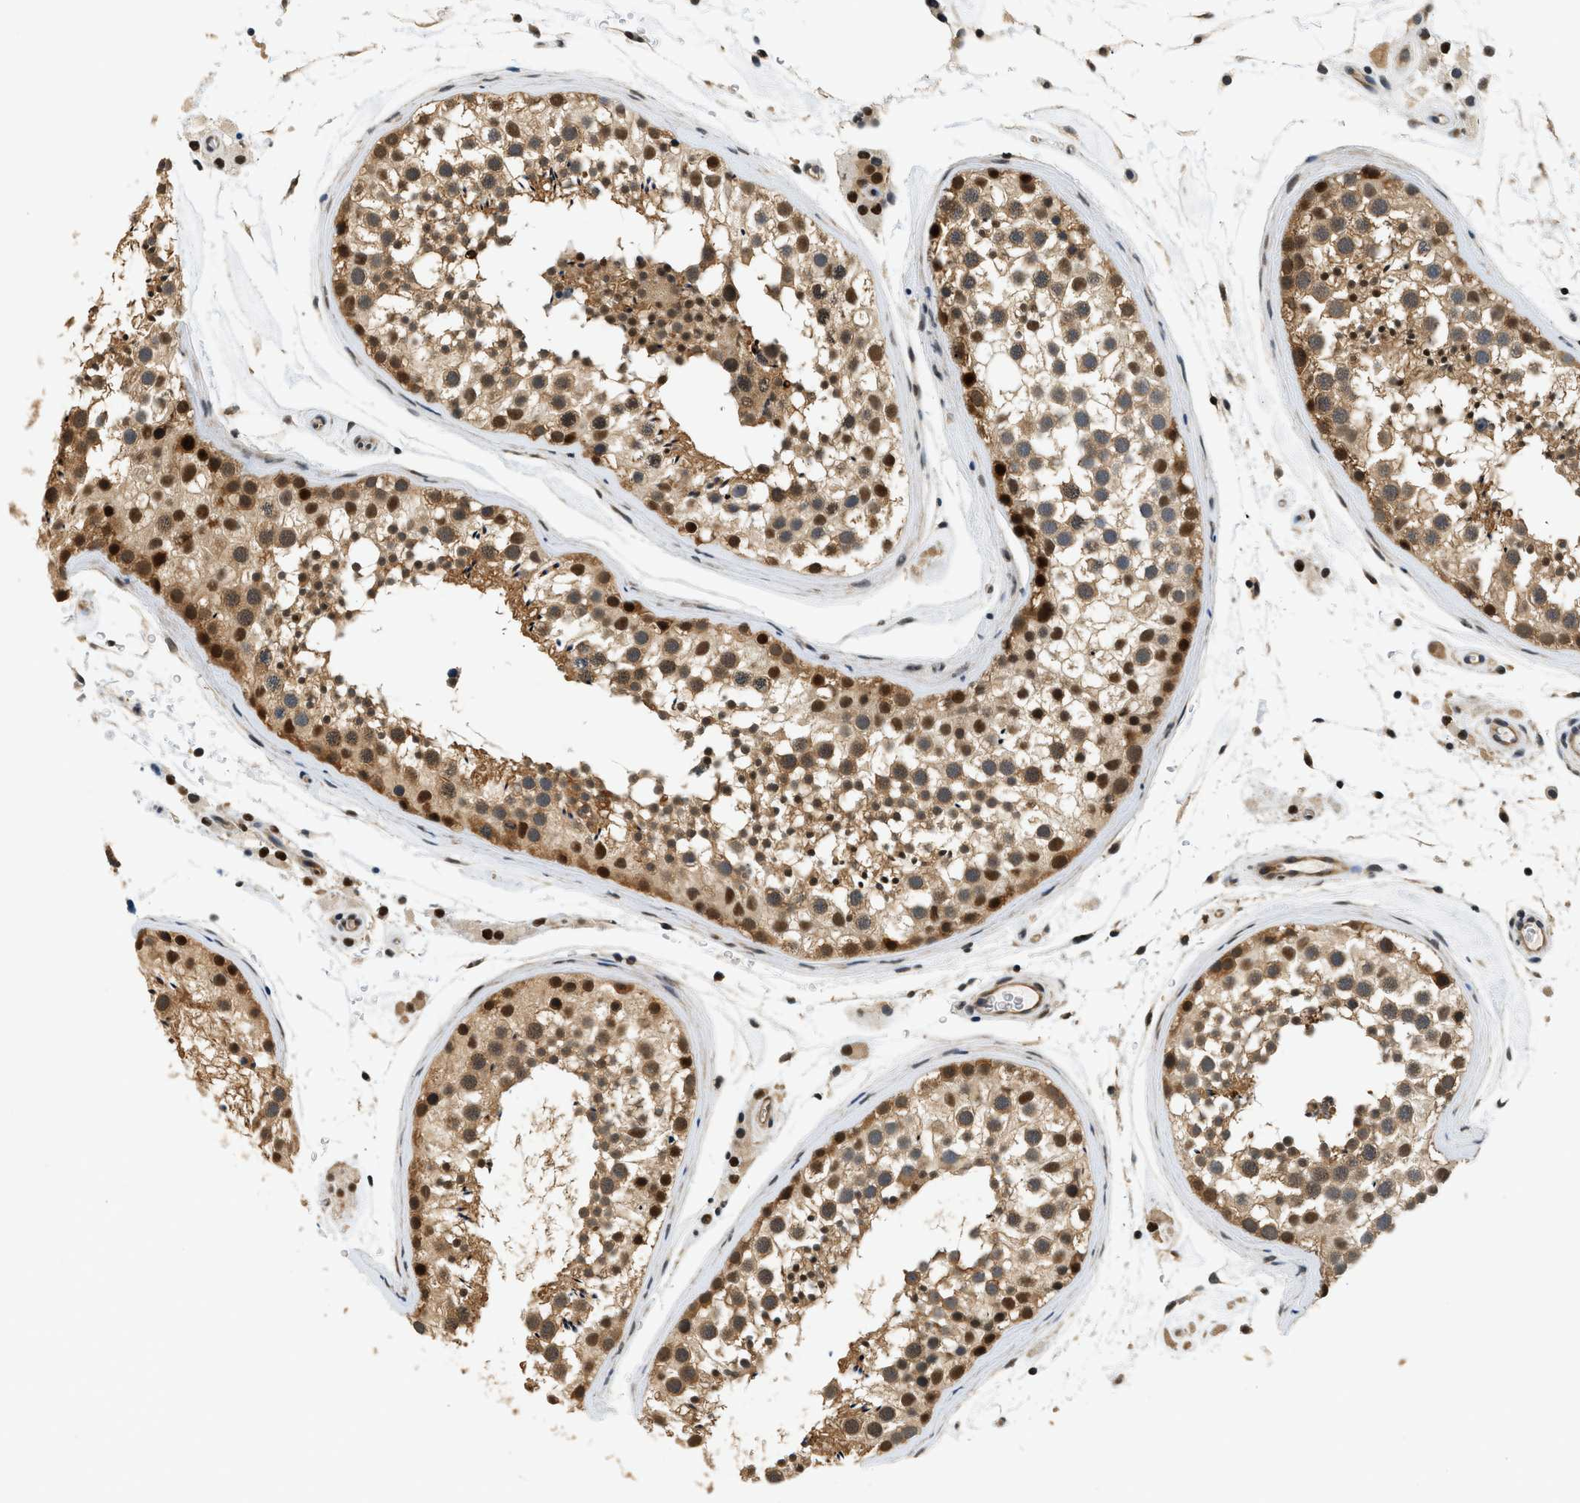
{"staining": {"intensity": "strong", "quantity": ">75%", "location": "cytoplasmic/membranous,nuclear"}, "tissue": "testis", "cell_type": "Cells in seminiferous ducts", "image_type": "normal", "snomed": [{"axis": "morphology", "description": "Normal tissue, NOS"}, {"axis": "topography", "description": "Testis"}], "caption": "Protein positivity by immunohistochemistry displays strong cytoplasmic/membranous,nuclear positivity in about >75% of cells in seminiferous ducts in benign testis.", "gene": "PSMD3", "patient": {"sex": "male", "age": 46}}